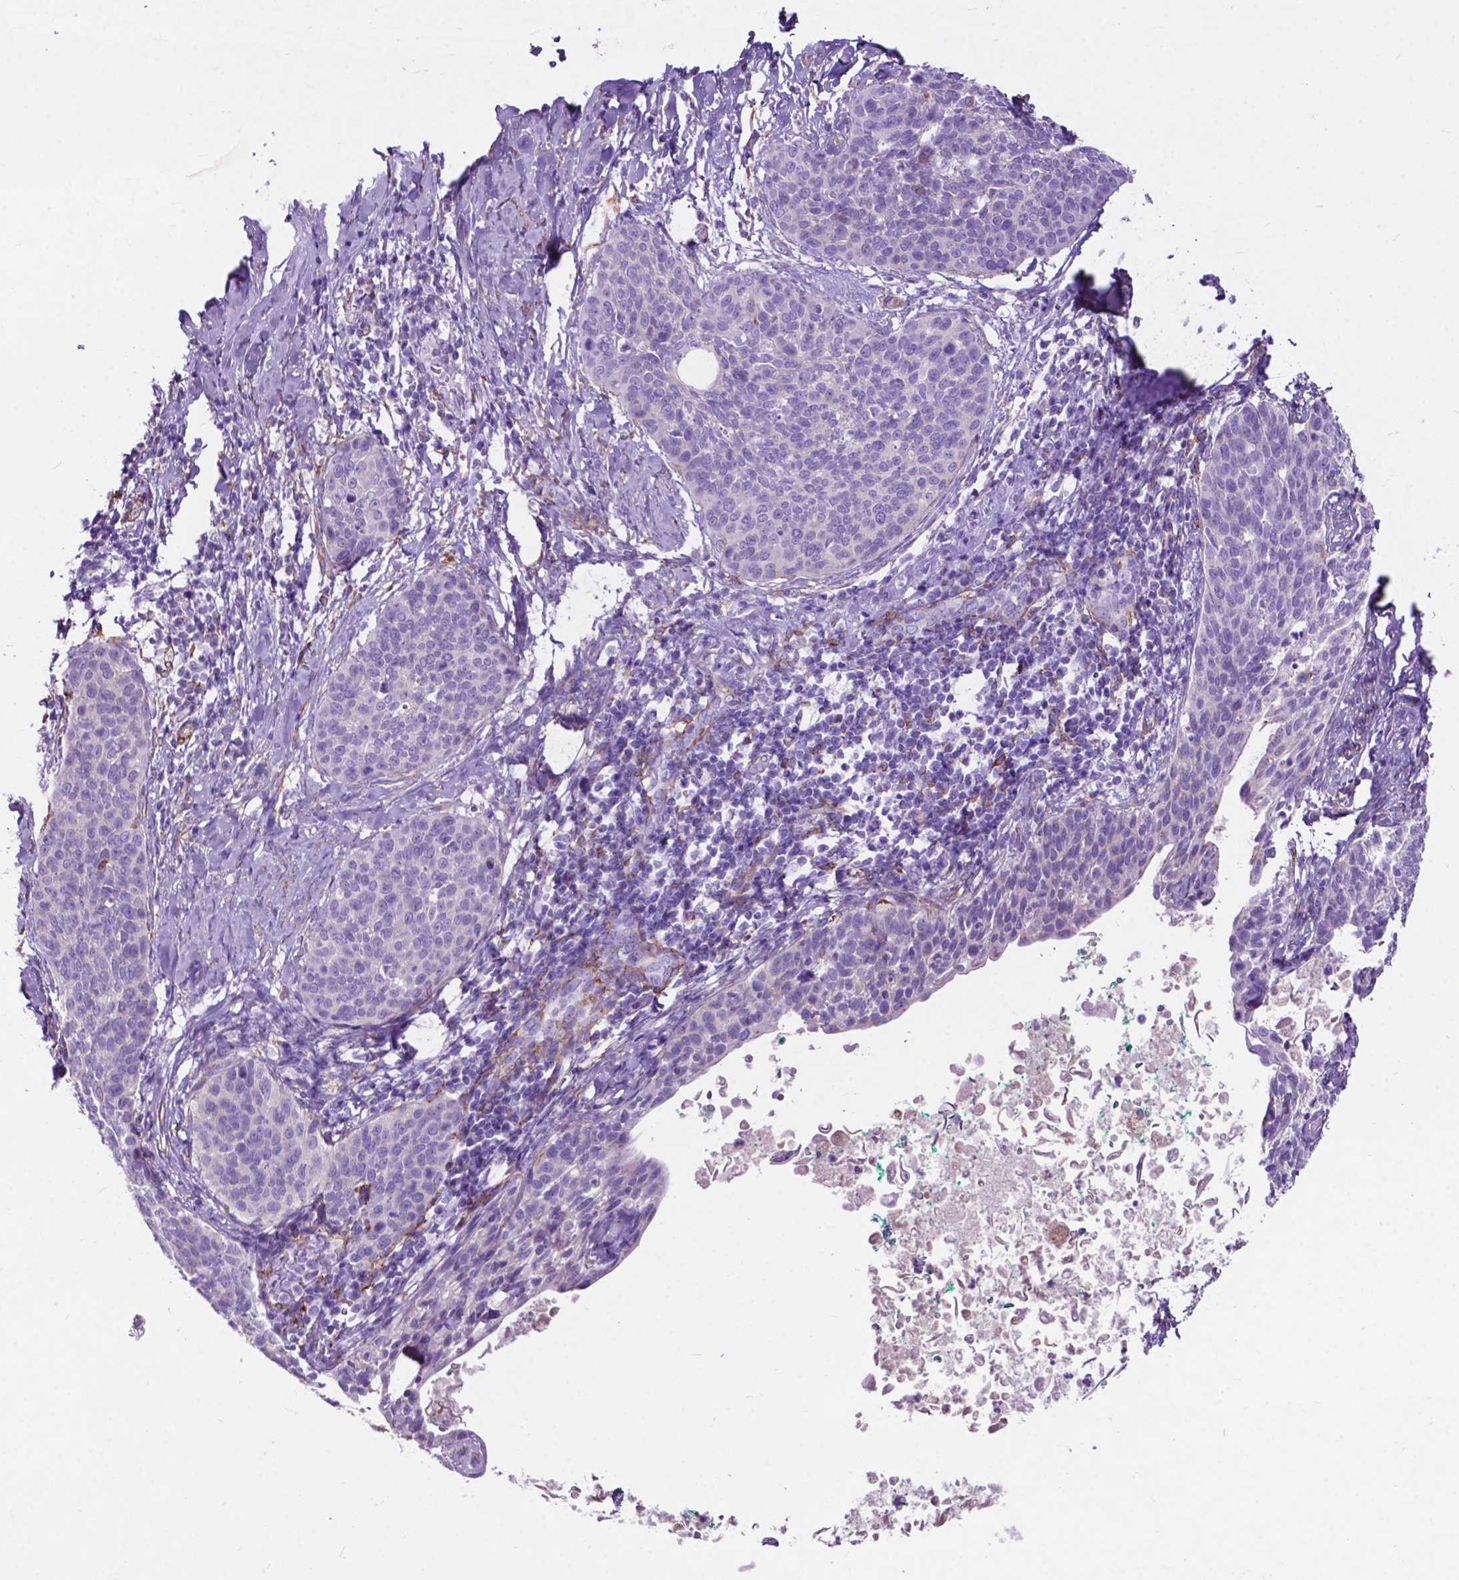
{"staining": {"intensity": "negative", "quantity": "none", "location": "none"}, "tissue": "cervical cancer", "cell_type": "Tumor cells", "image_type": "cancer", "snomed": [{"axis": "morphology", "description": "Squamous cell carcinoma, NOS"}, {"axis": "topography", "description": "Cervix"}], "caption": "The micrograph exhibits no staining of tumor cells in cervical cancer. (Immunohistochemistry (ihc), brightfield microscopy, high magnification).", "gene": "PCDHA12", "patient": {"sex": "female", "age": 69}}